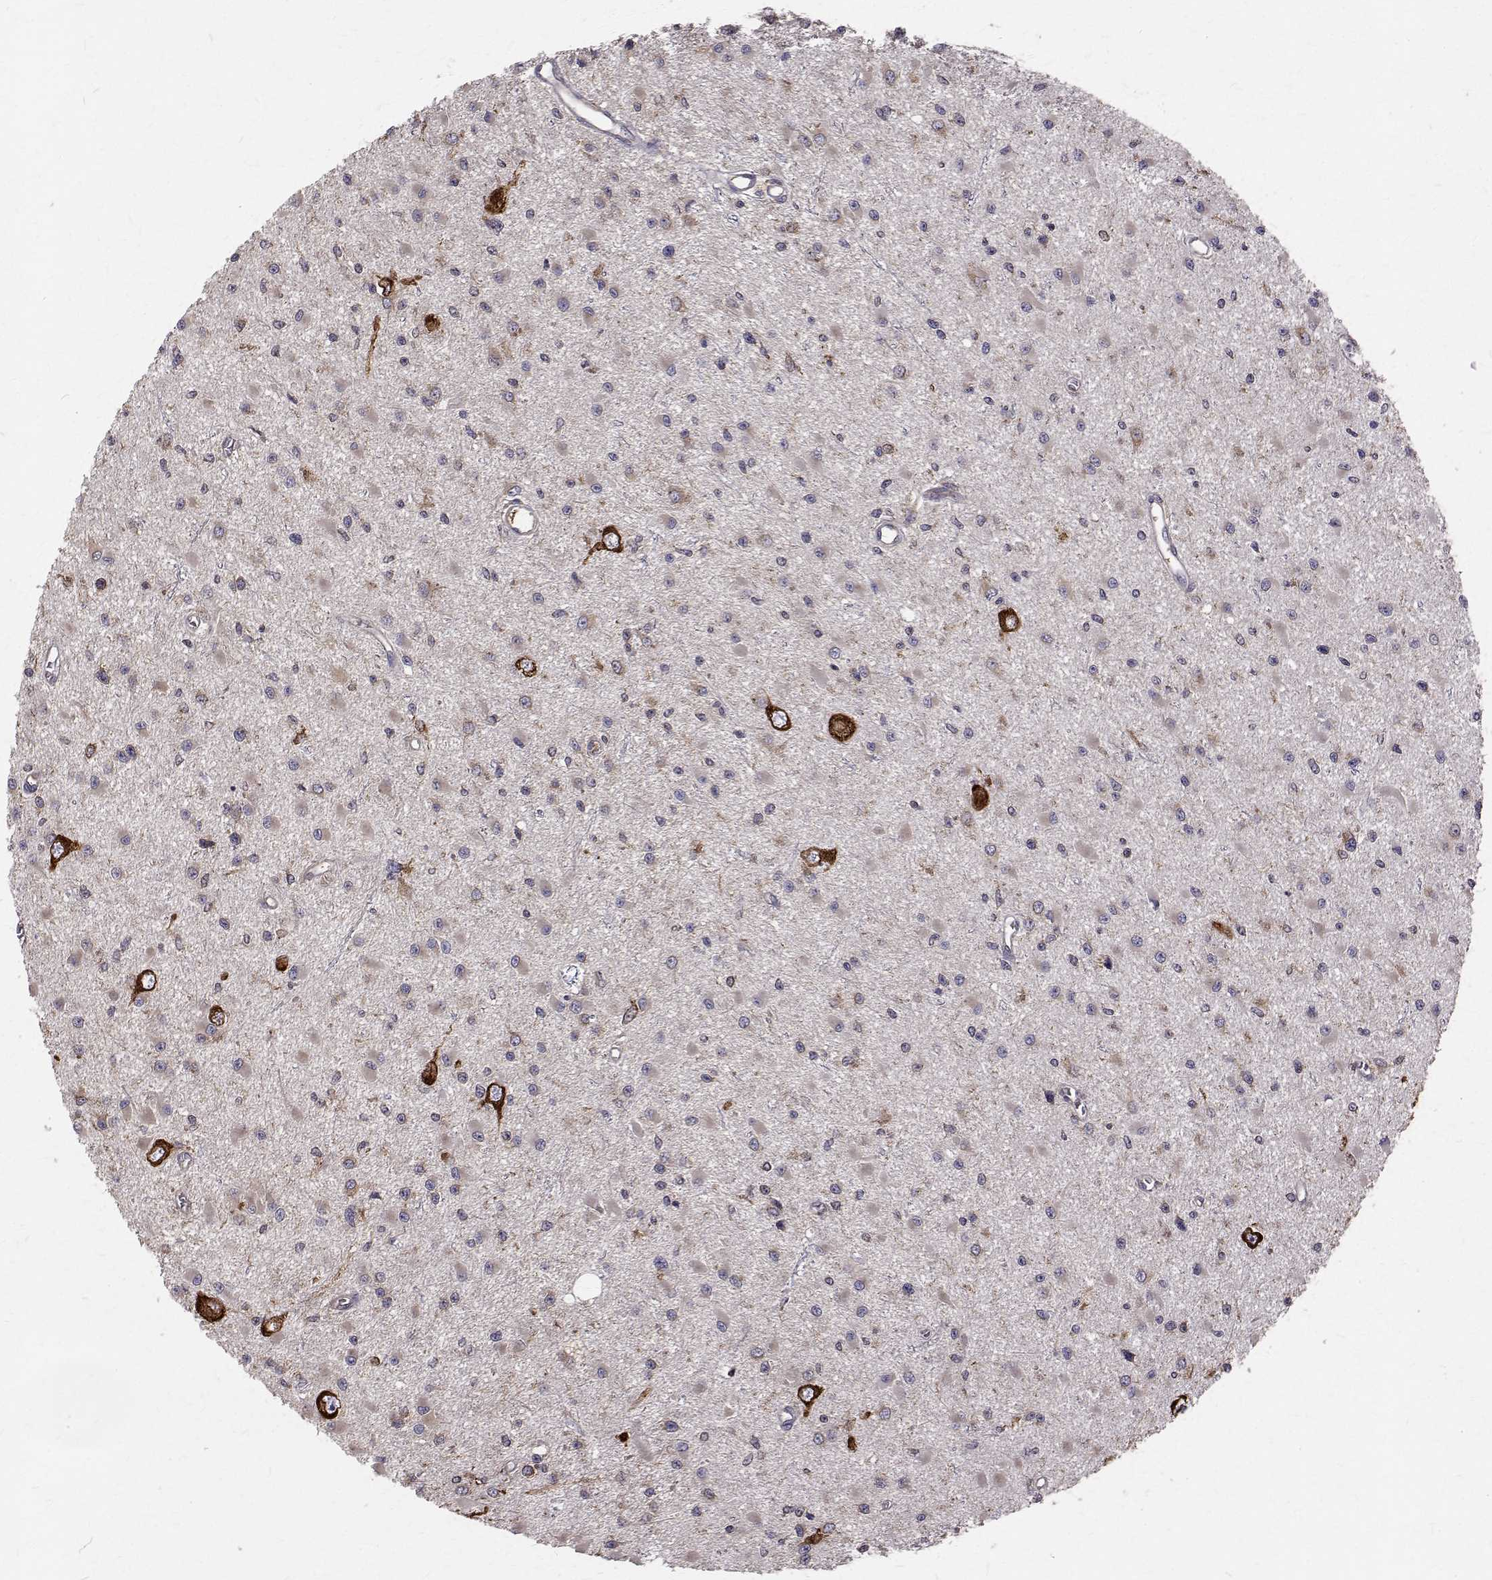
{"staining": {"intensity": "weak", "quantity": "<25%", "location": "cytoplasmic/membranous"}, "tissue": "glioma", "cell_type": "Tumor cells", "image_type": "cancer", "snomed": [{"axis": "morphology", "description": "Glioma, malignant, High grade"}, {"axis": "topography", "description": "Brain"}], "caption": "Immunohistochemistry (IHC) image of neoplastic tissue: human malignant glioma (high-grade) stained with DAB demonstrates no significant protein positivity in tumor cells.", "gene": "FARSB", "patient": {"sex": "male", "age": 54}}